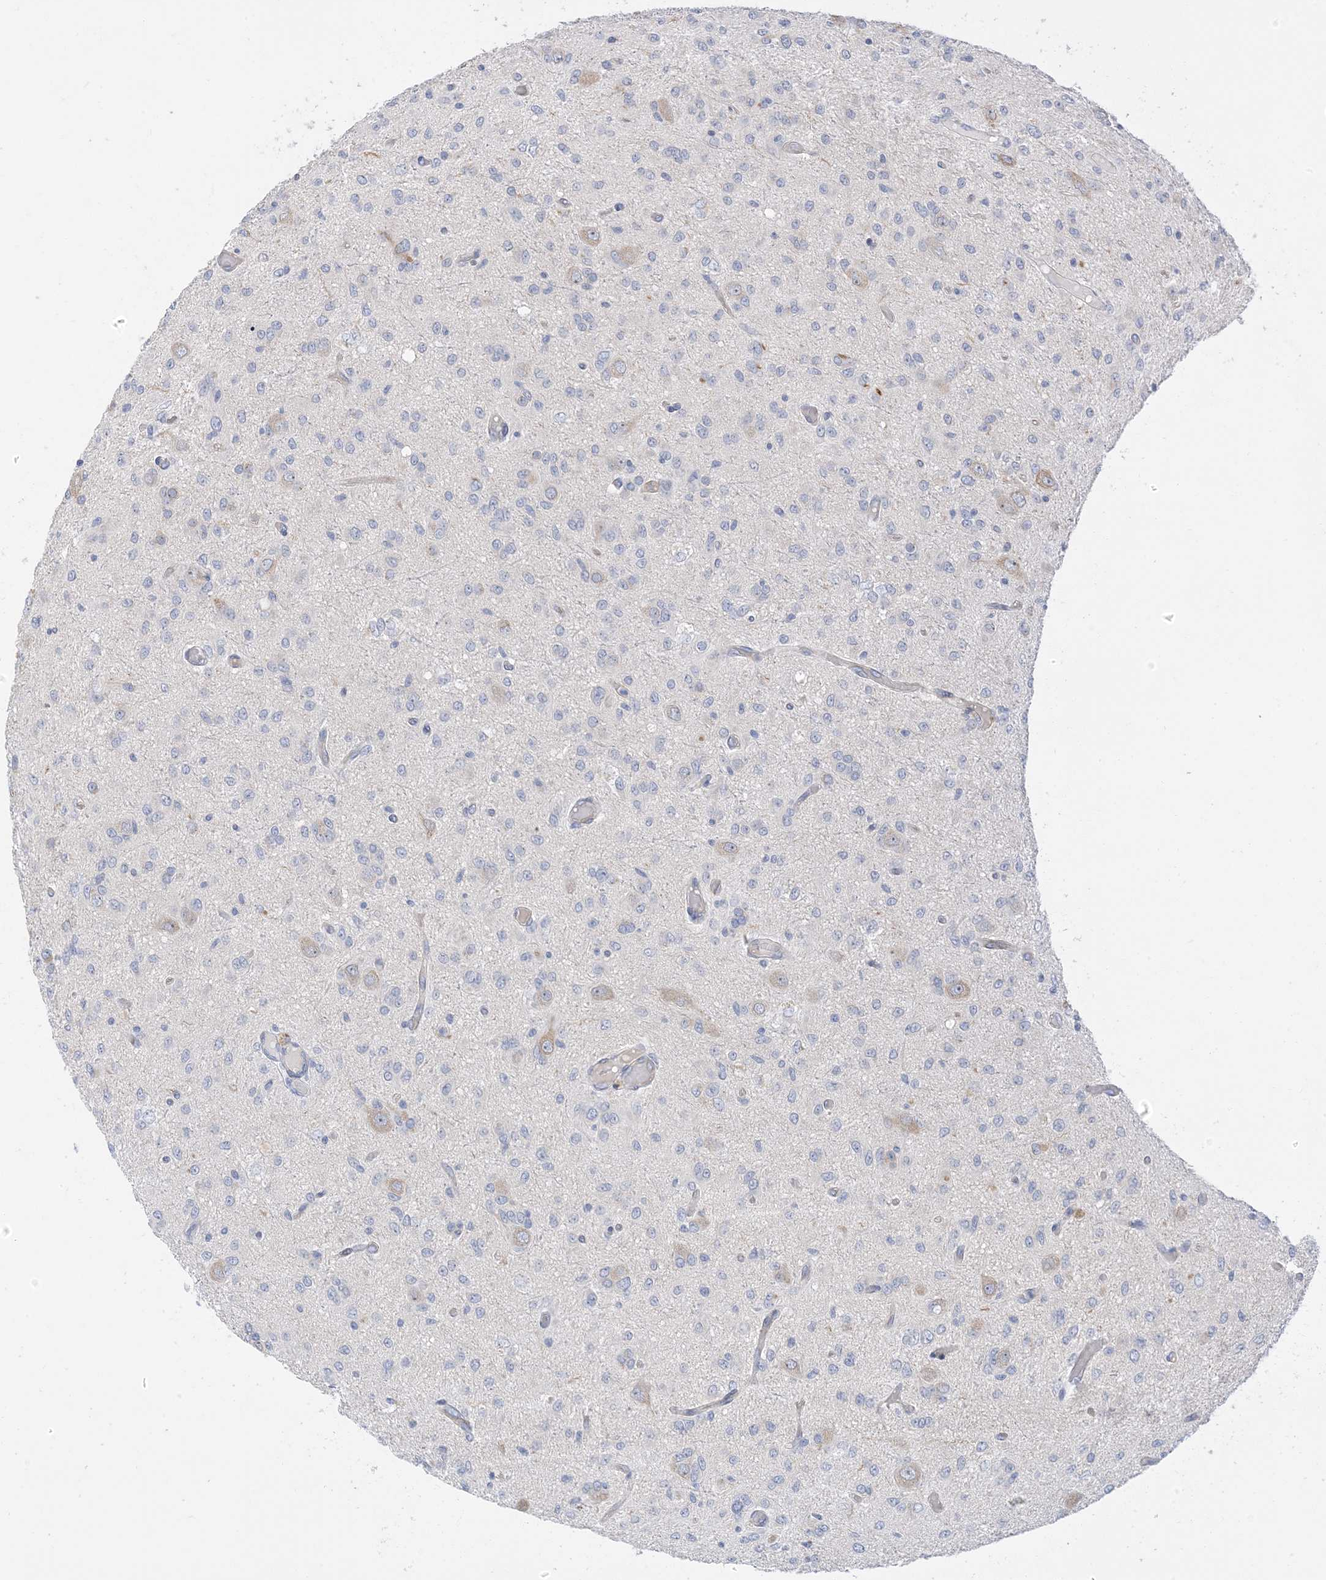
{"staining": {"intensity": "negative", "quantity": "none", "location": "none"}, "tissue": "glioma", "cell_type": "Tumor cells", "image_type": "cancer", "snomed": [{"axis": "morphology", "description": "Glioma, malignant, High grade"}, {"axis": "topography", "description": "Brain"}], "caption": "High power microscopy histopathology image of an immunohistochemistry (IHC) histopathology image of glioma, revealing no significant expression in tumor cells. (DAB immunohistochemistry (IHC) with hematoxylin counter stain).", "gene": "IL36B", "patient": {"sex": "female", "age": 59}}